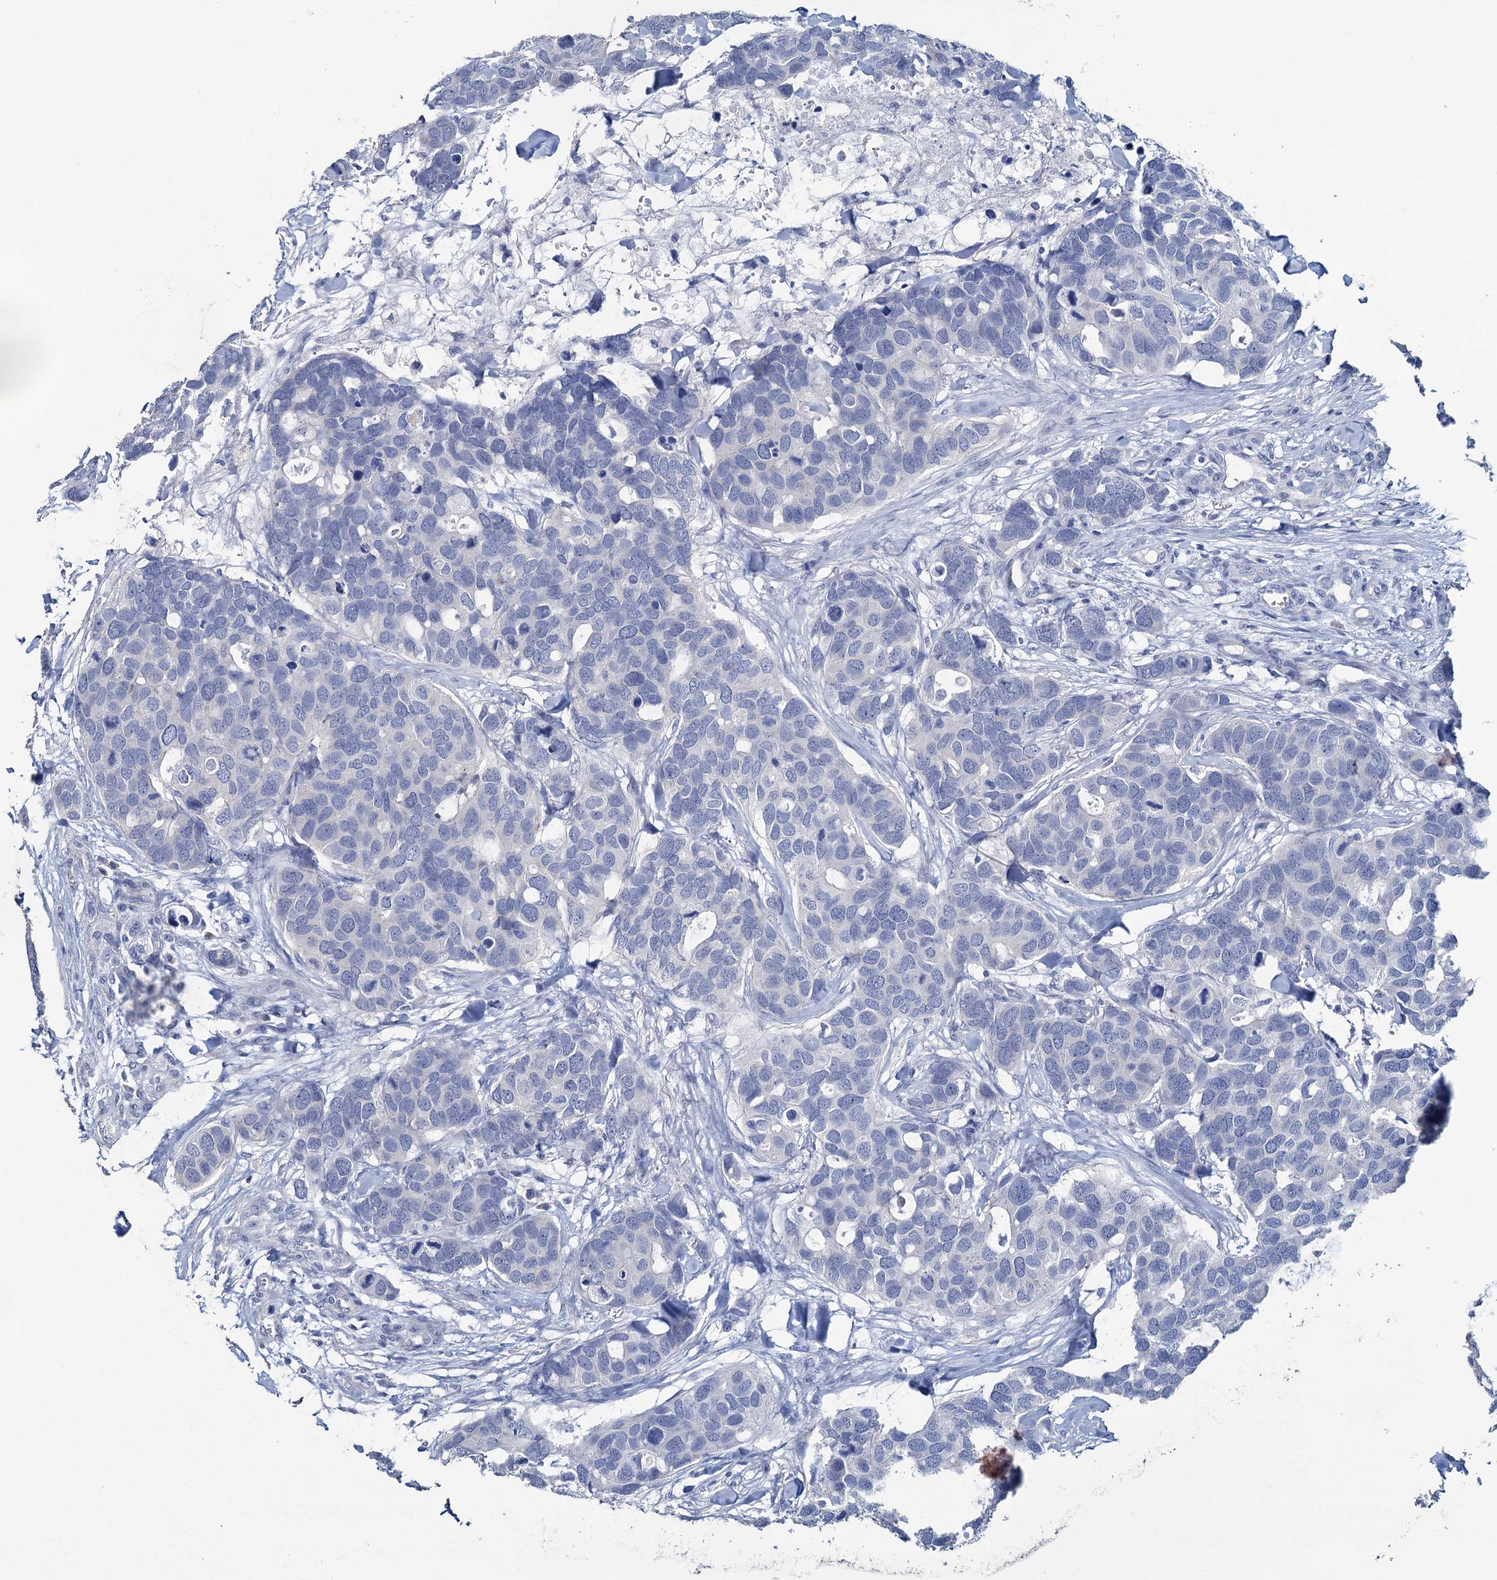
{"staining": {"intensity": "negative", "quantity": "none", "location": "none"}, "tissue": "breast cancer", "cell_type": "Tumor cells", "image_type": "cancer", "snomed": [{"axis": "morphology", "description": "Duct carcinoma"}, {"axis": "topography", "description": "Breast"}], "caption": "Breast cancer was stained to show a protein in brown. There is no significant staining in tumor cells. (DAB (3,3'-diaminobenzidine) immunohistochemistry (IHC) with hematoxylin counter stain).", "gene": "SNCB", "patient": {"sex": "female", "age": 83}}